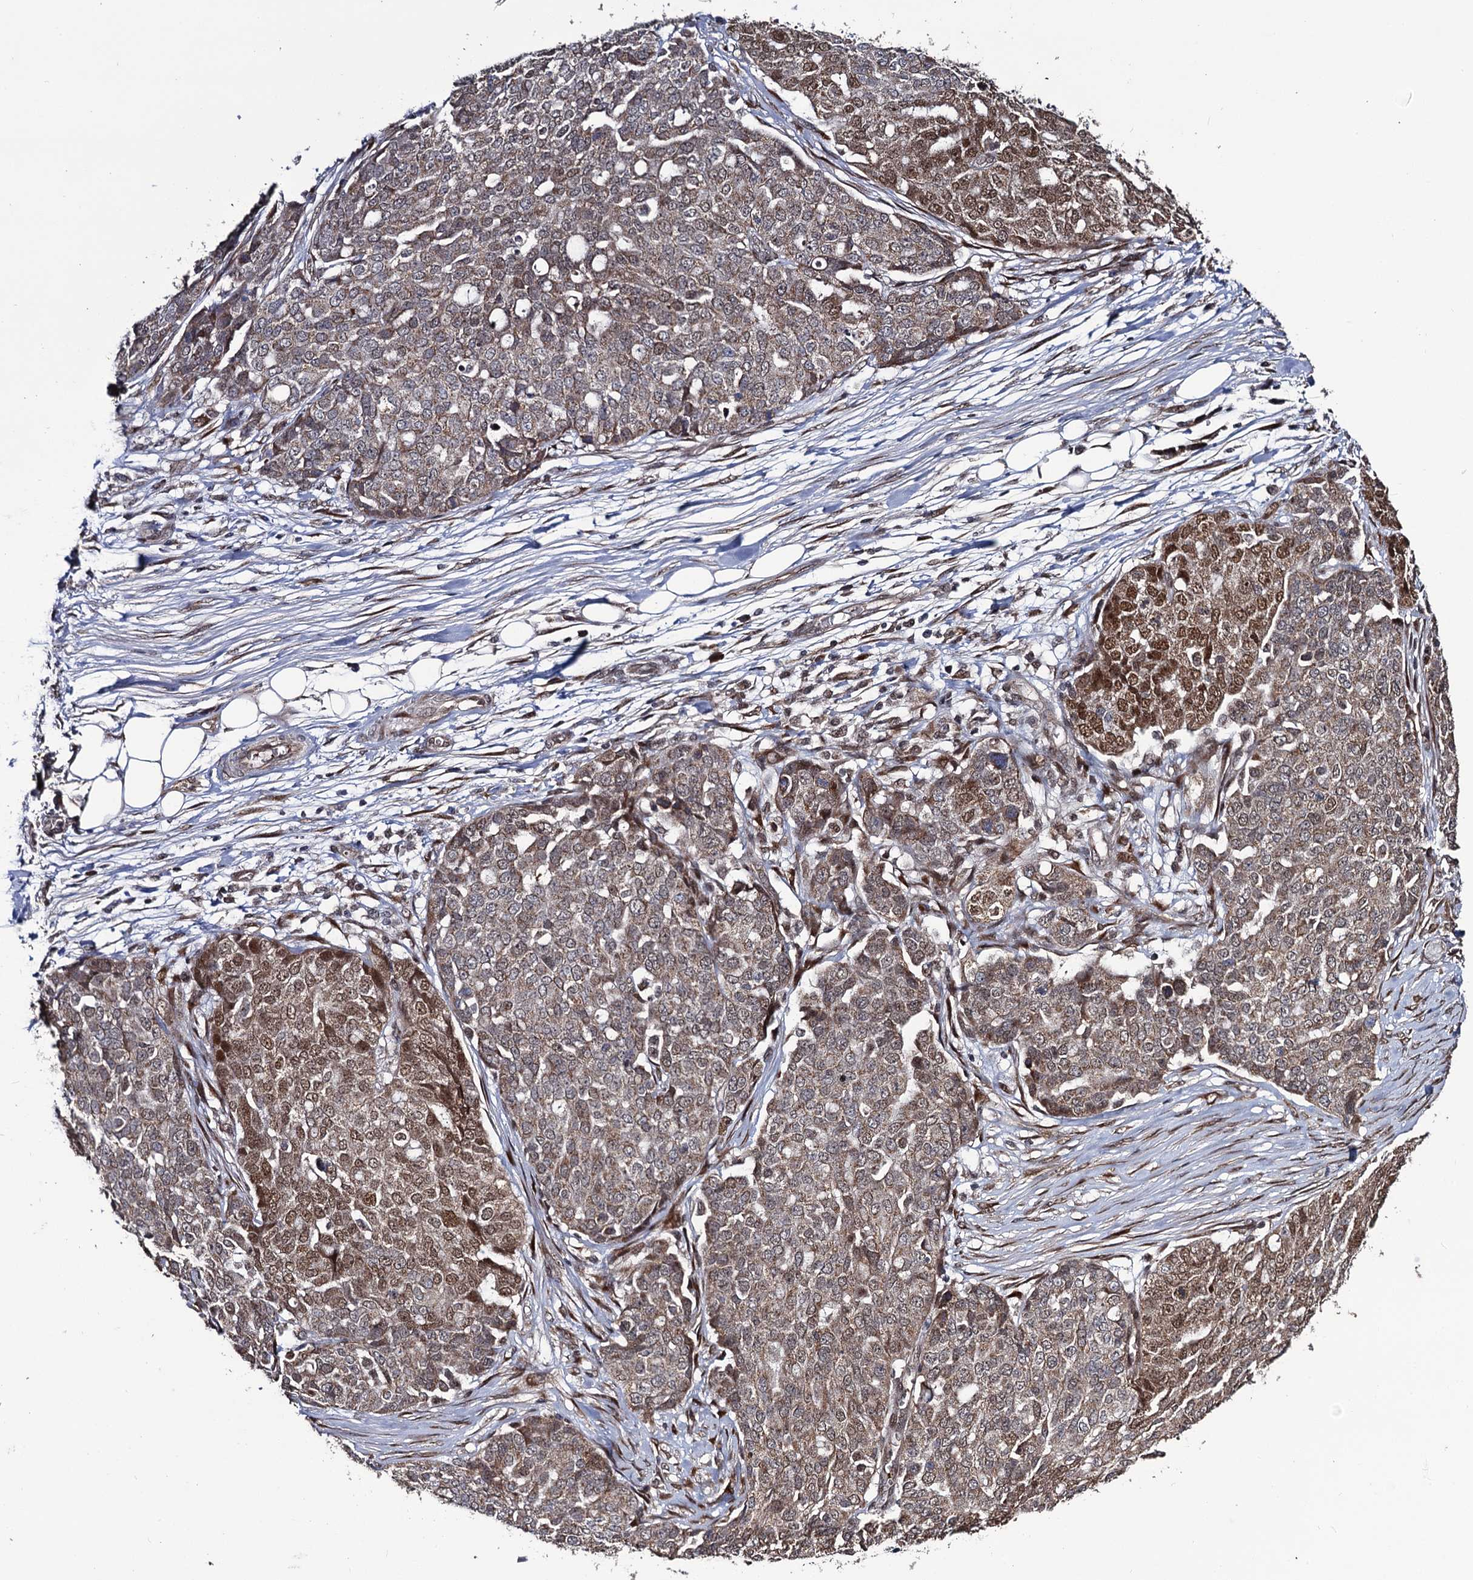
{"staining": {"intensity": "moderate", "quantity": "25%-75%", "location": "nuclear"}, "tissue": "ovarian cancer", "cell_type": "Tumor cells", "image_type": "cancer", "snomed": [{"axis": "morphology", "description": "Cystadenocarcinoma, serous, NOS"}, {"axis": "topography", "description": "Soft tissue"}, {"axis": "topography", "description": "Ovary"}], "caption": "Immunohistochemical staining of ovarian cancer reveals medium levels of moderate nuclear protein expression in about 25%-75% of tumor cells.", "gene": "LRRC63", "patient": {"sex": "female", "age": 57}}